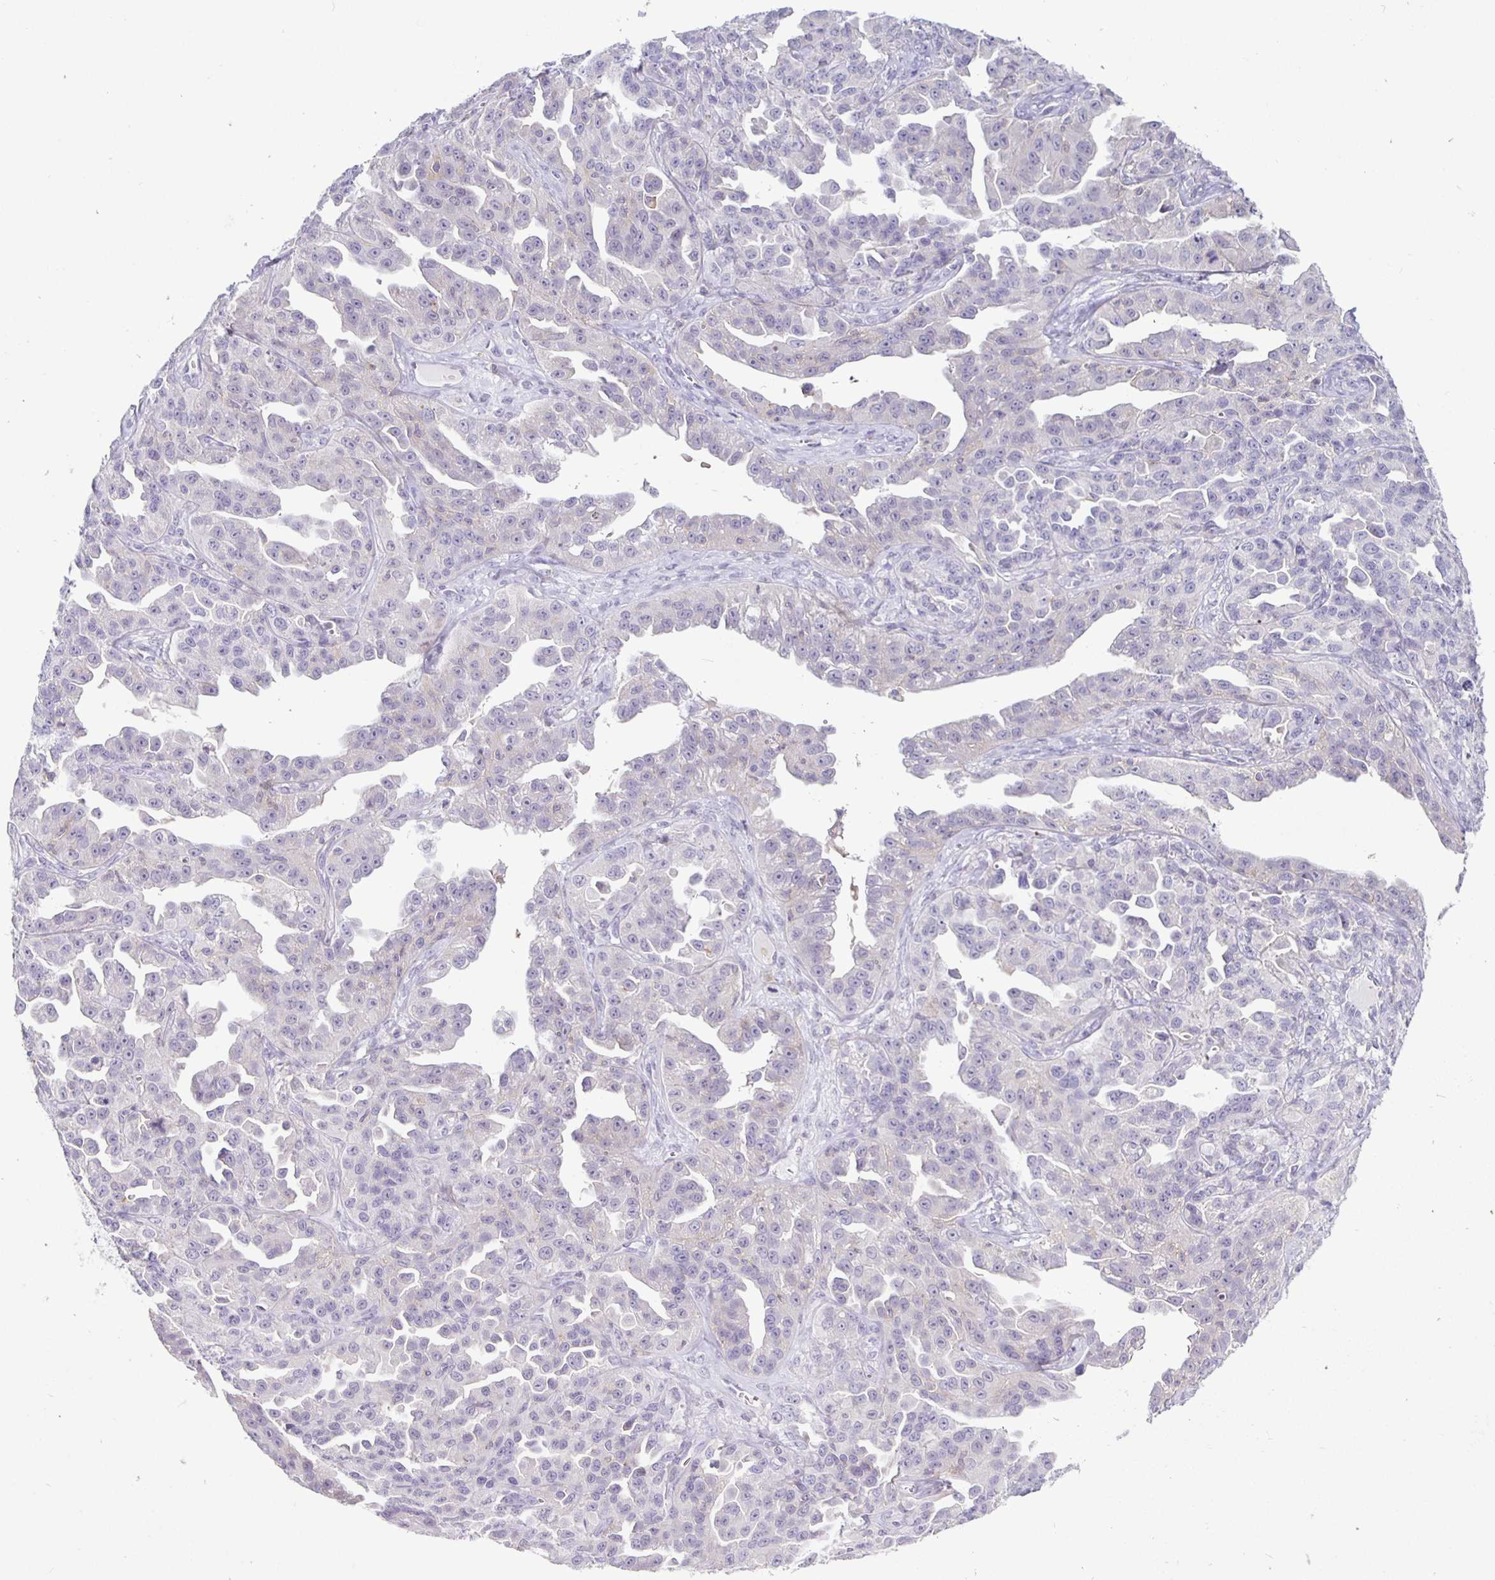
{"staining": {"intensity": "negative", "quantity": "none", "location": "none"}, "tissue": "ovarian cancer", "cell_type": "Tumor cells", "image_type": "cancer", "snomed": [{"axis": "morphology", "description": "Cystadenocarcinoma, serous, NOS"}, {"axis": "topography", "description": "Ovary"}], "caption": "Ovarian serous cystadenocarcinoma was stained to show a protein in brown. There is no significant staining in tumor cells.", "gene": "SIRPA", "patient": {"sex": "female", "age": 75}}